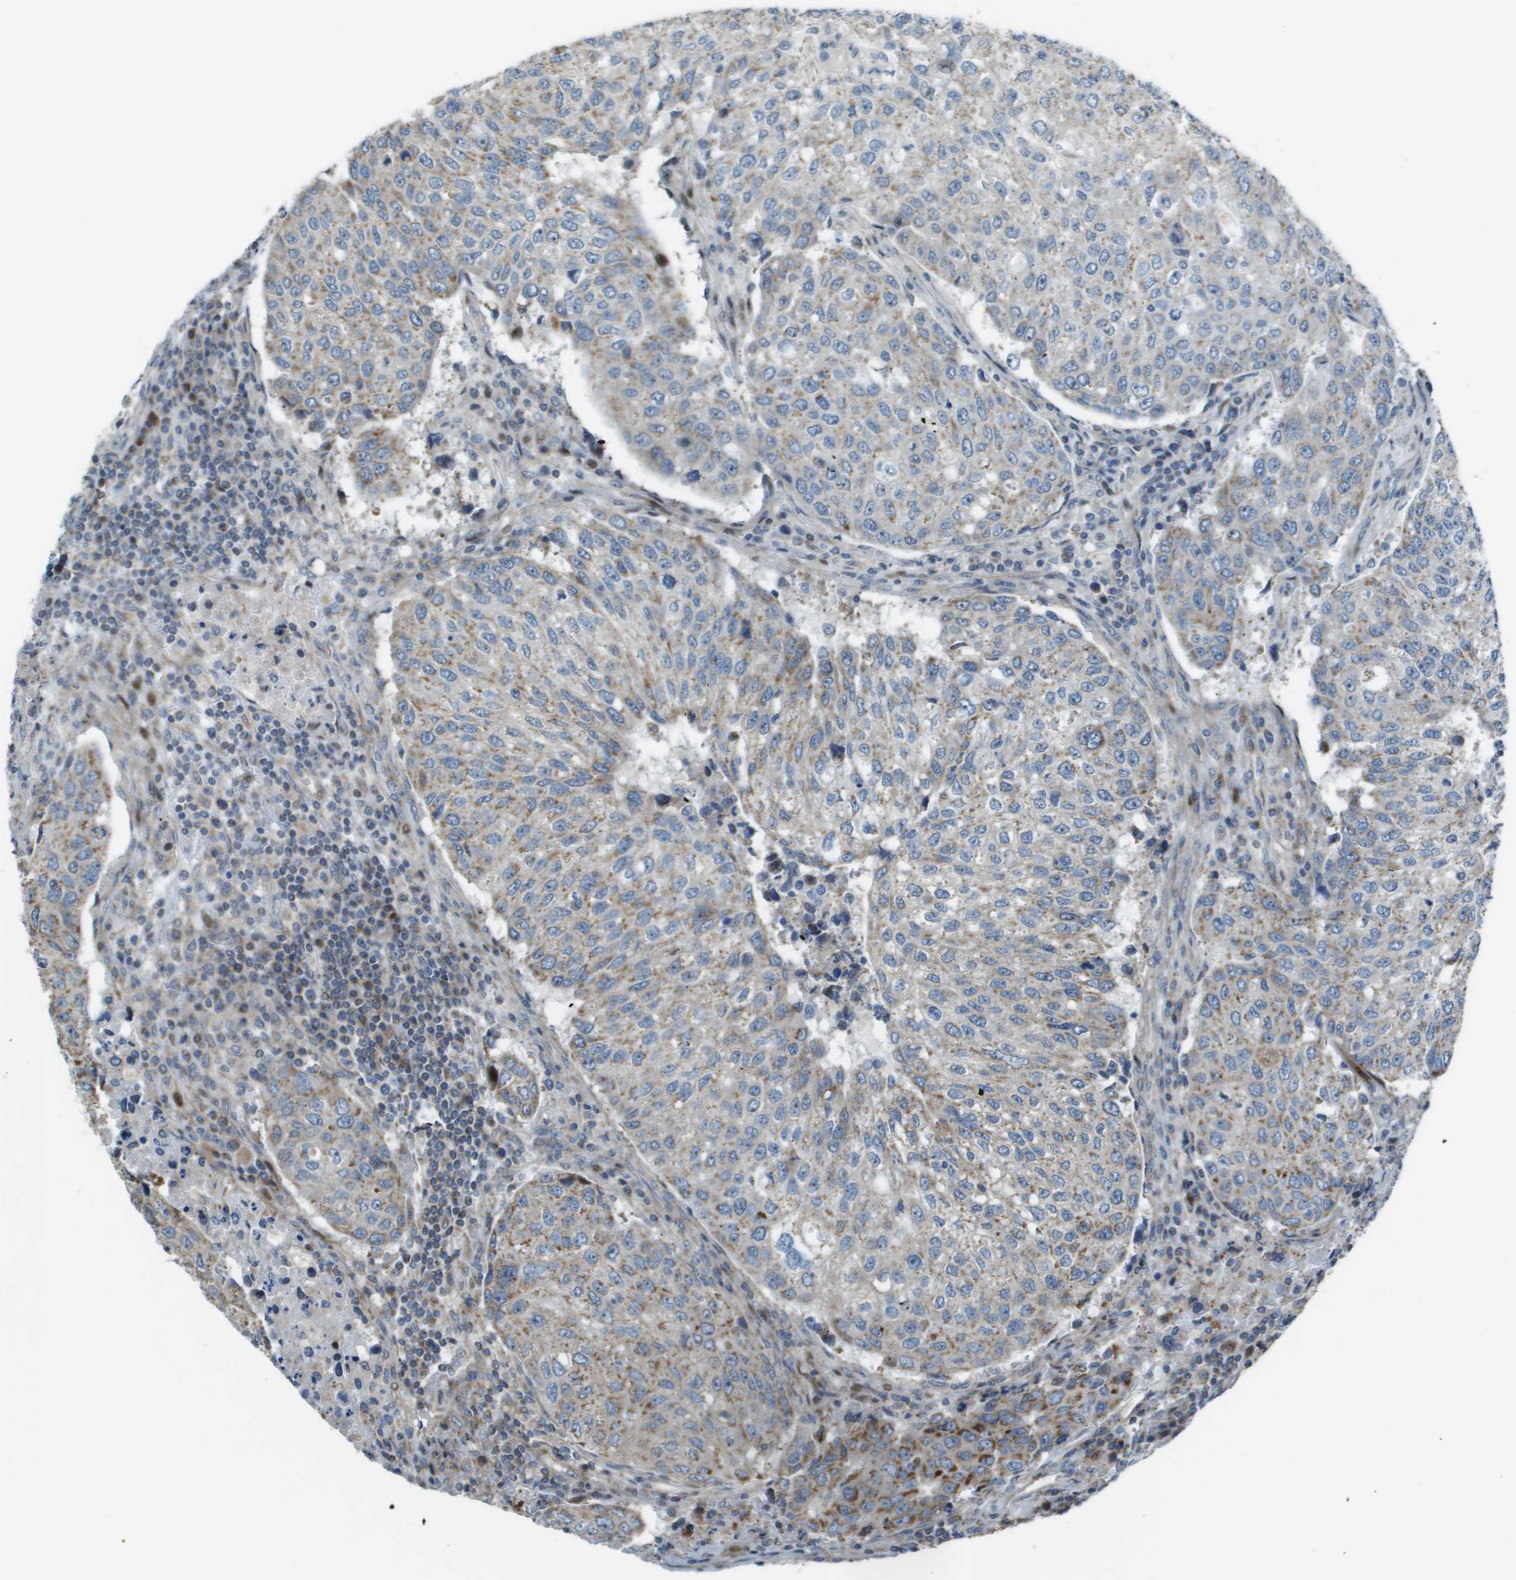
{"staining": {"intensity": "weak", "quantity": "<25%", "location": "cytoplasmic/membranous"}, "tissue": "urothelial cancer", "cell_type": "Tumor cells", "image_type": "cancer", "snomed": [{"axis": "morphology", "description": "Urothelial carcinoma, High grade"}, {"axis": "topography", "description": "Lymph node"}, {"axis": "topography", "description": "Urinary bladder"}], "caption": "Immunohistochemistry micrograph of neoplastic tissue: urothelial cancer stained with DAB (3,3'-diaminobenzidine) displays no significant protein staining in tumor cells.", "gene": "MGAT3", "patient": {"sex": "male", "age": 51}}